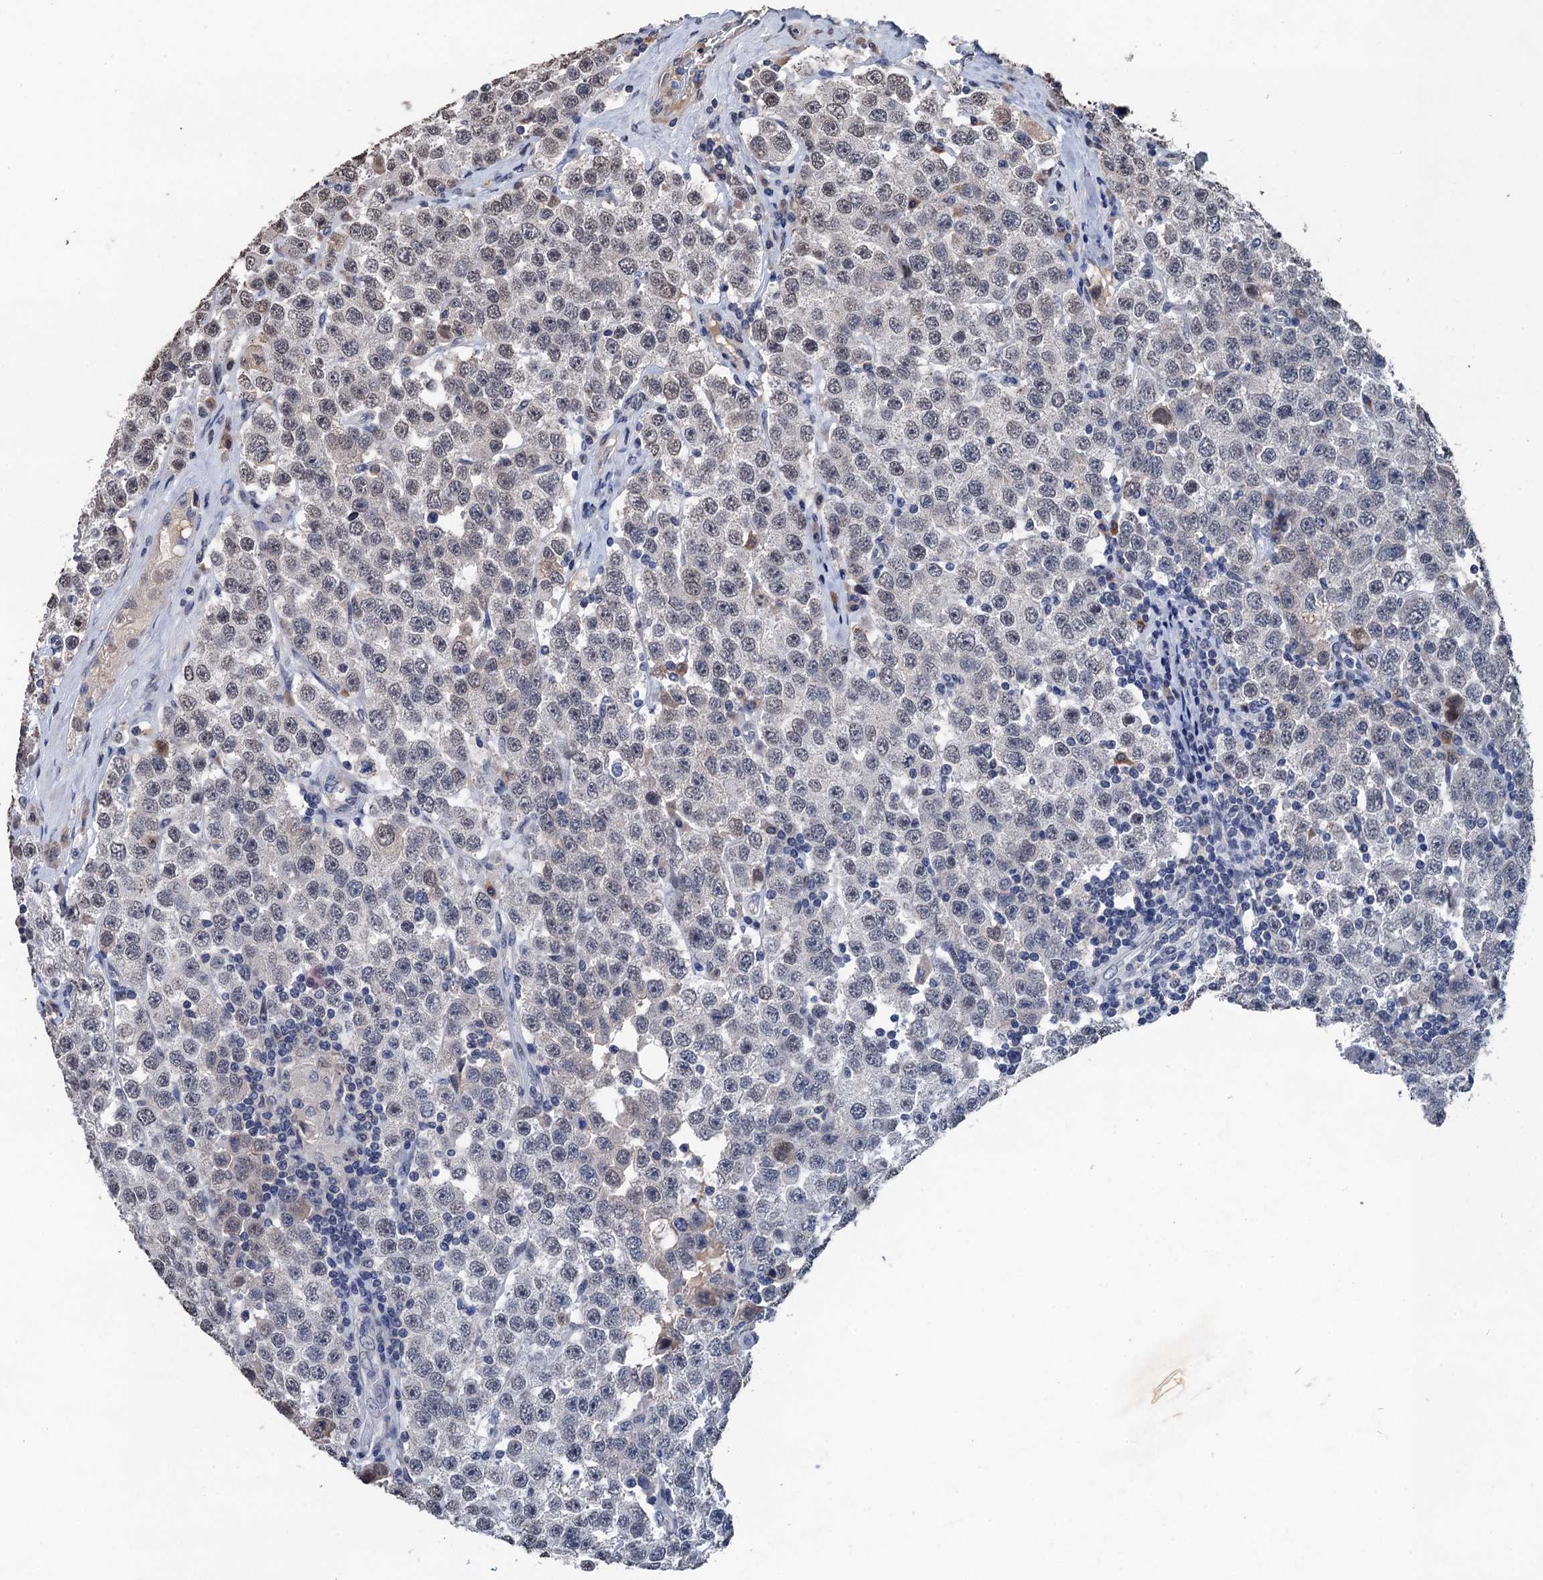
{"staining": {"intensity": "weak", "quantity": "<25%", "location": "nuclear"}, "tissue": "testis cancer", "cell_type": "Tumor cells", "image_type": "cancer", "snomed": [{"axis": "morphology", "description": "Seminoma, NOS"}, {"axis": "topography", "description": "Testis"}], "caption": "The immunohistochemistry (IHC) histopathology image has no significant expression in tumor cells of testis seminoma tissue.", "gene": "ART5", "patient": {"sex": "male", "age": 28}}